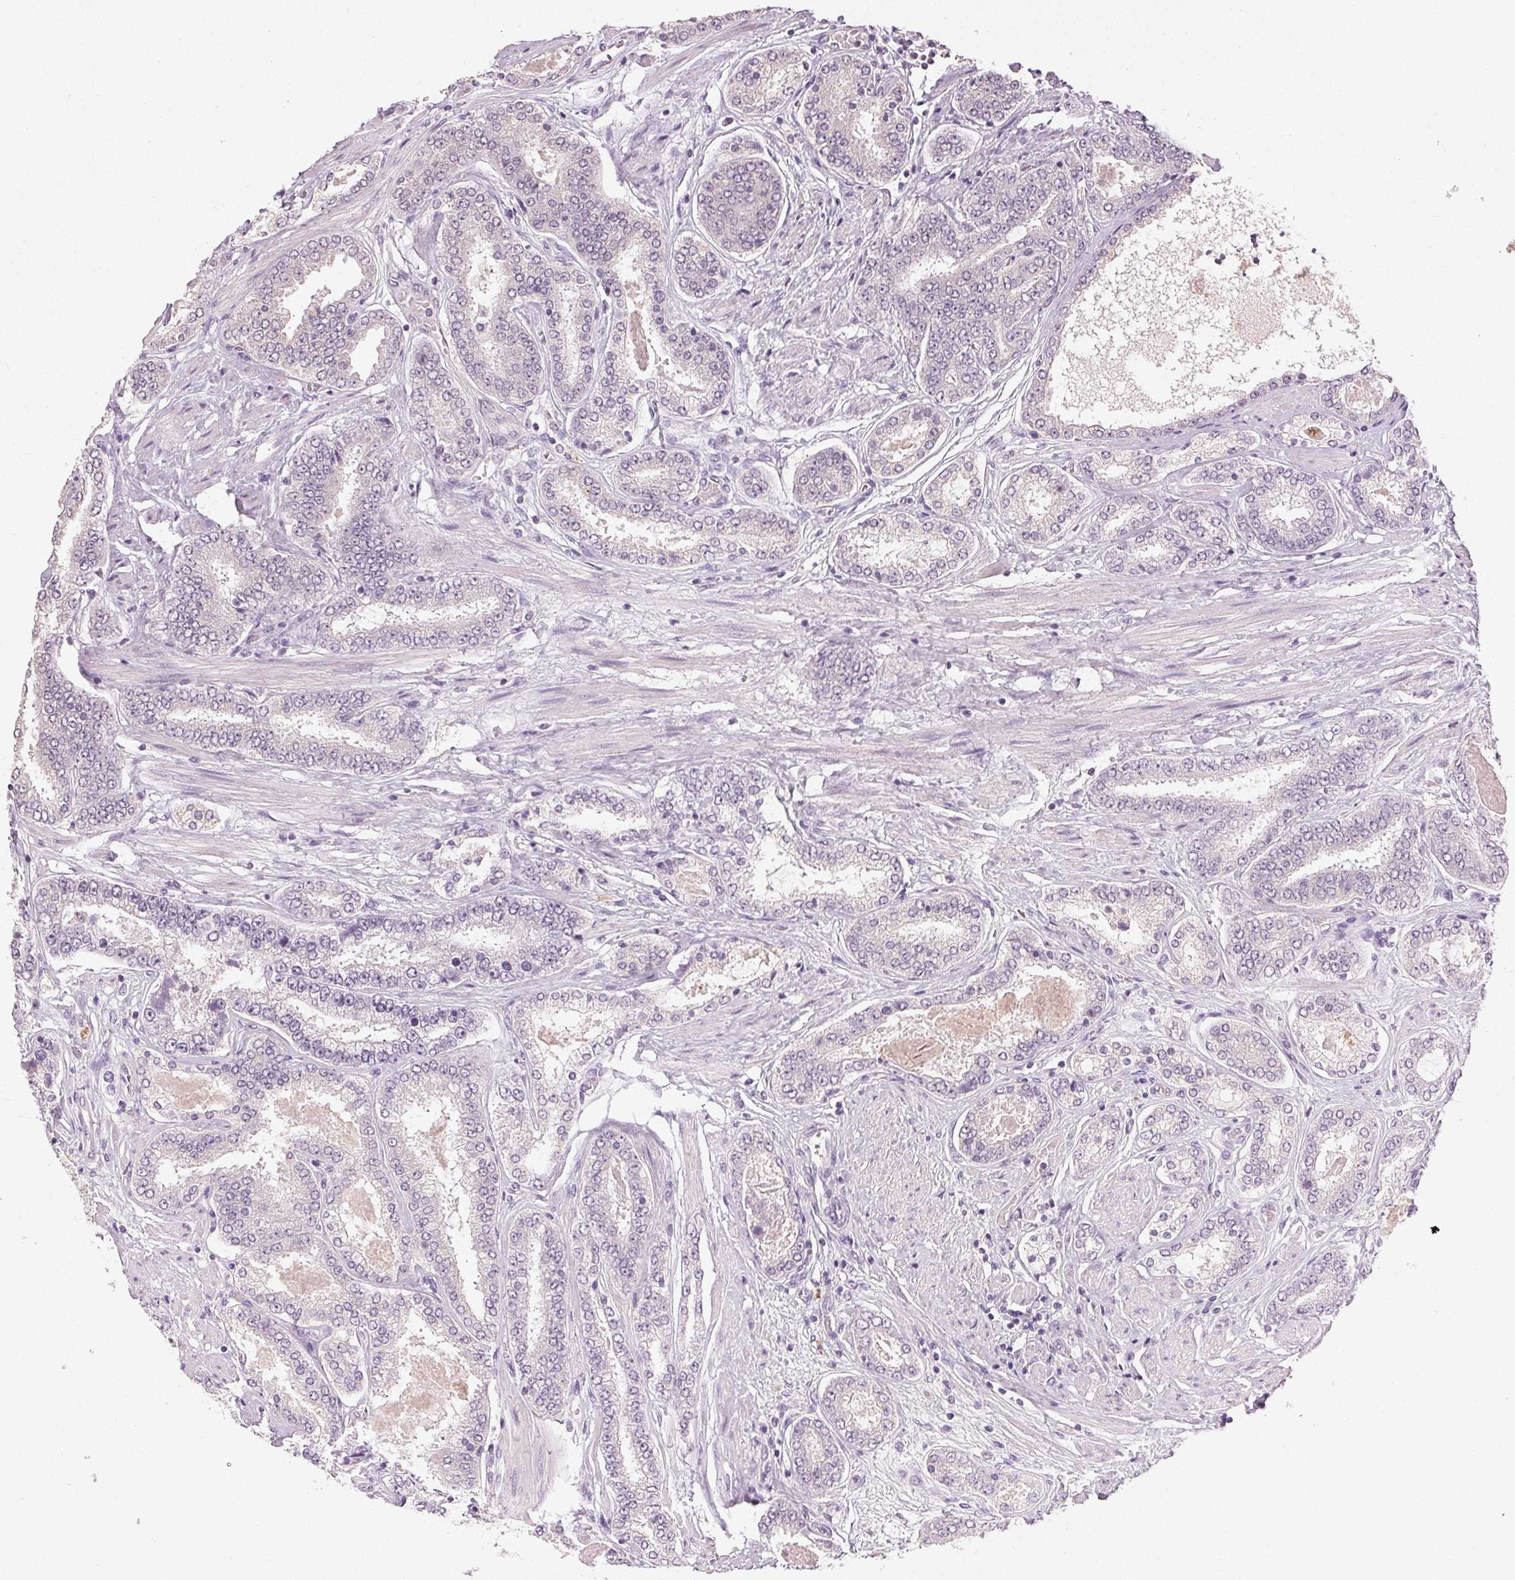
{"staining": {"intensity": "negative", "quantity": "none", "location": "none"}, "tissue": "prostate cancer", "cell_type": "Tumor cells", "image_type": "cancer", "snomed": [{"axis": "morphology", "description": "Adenocarcinoma, High grade"}, {"axis": "topography", "description": "Prostate"}], "caption": "Adenocarcinoma (high-grade) (prostate) was stained to show a protein in brown. There is no significant expression in tumor cells.", "gene": "CLTRN", "patient": {"sex": "male", "age": 63}}